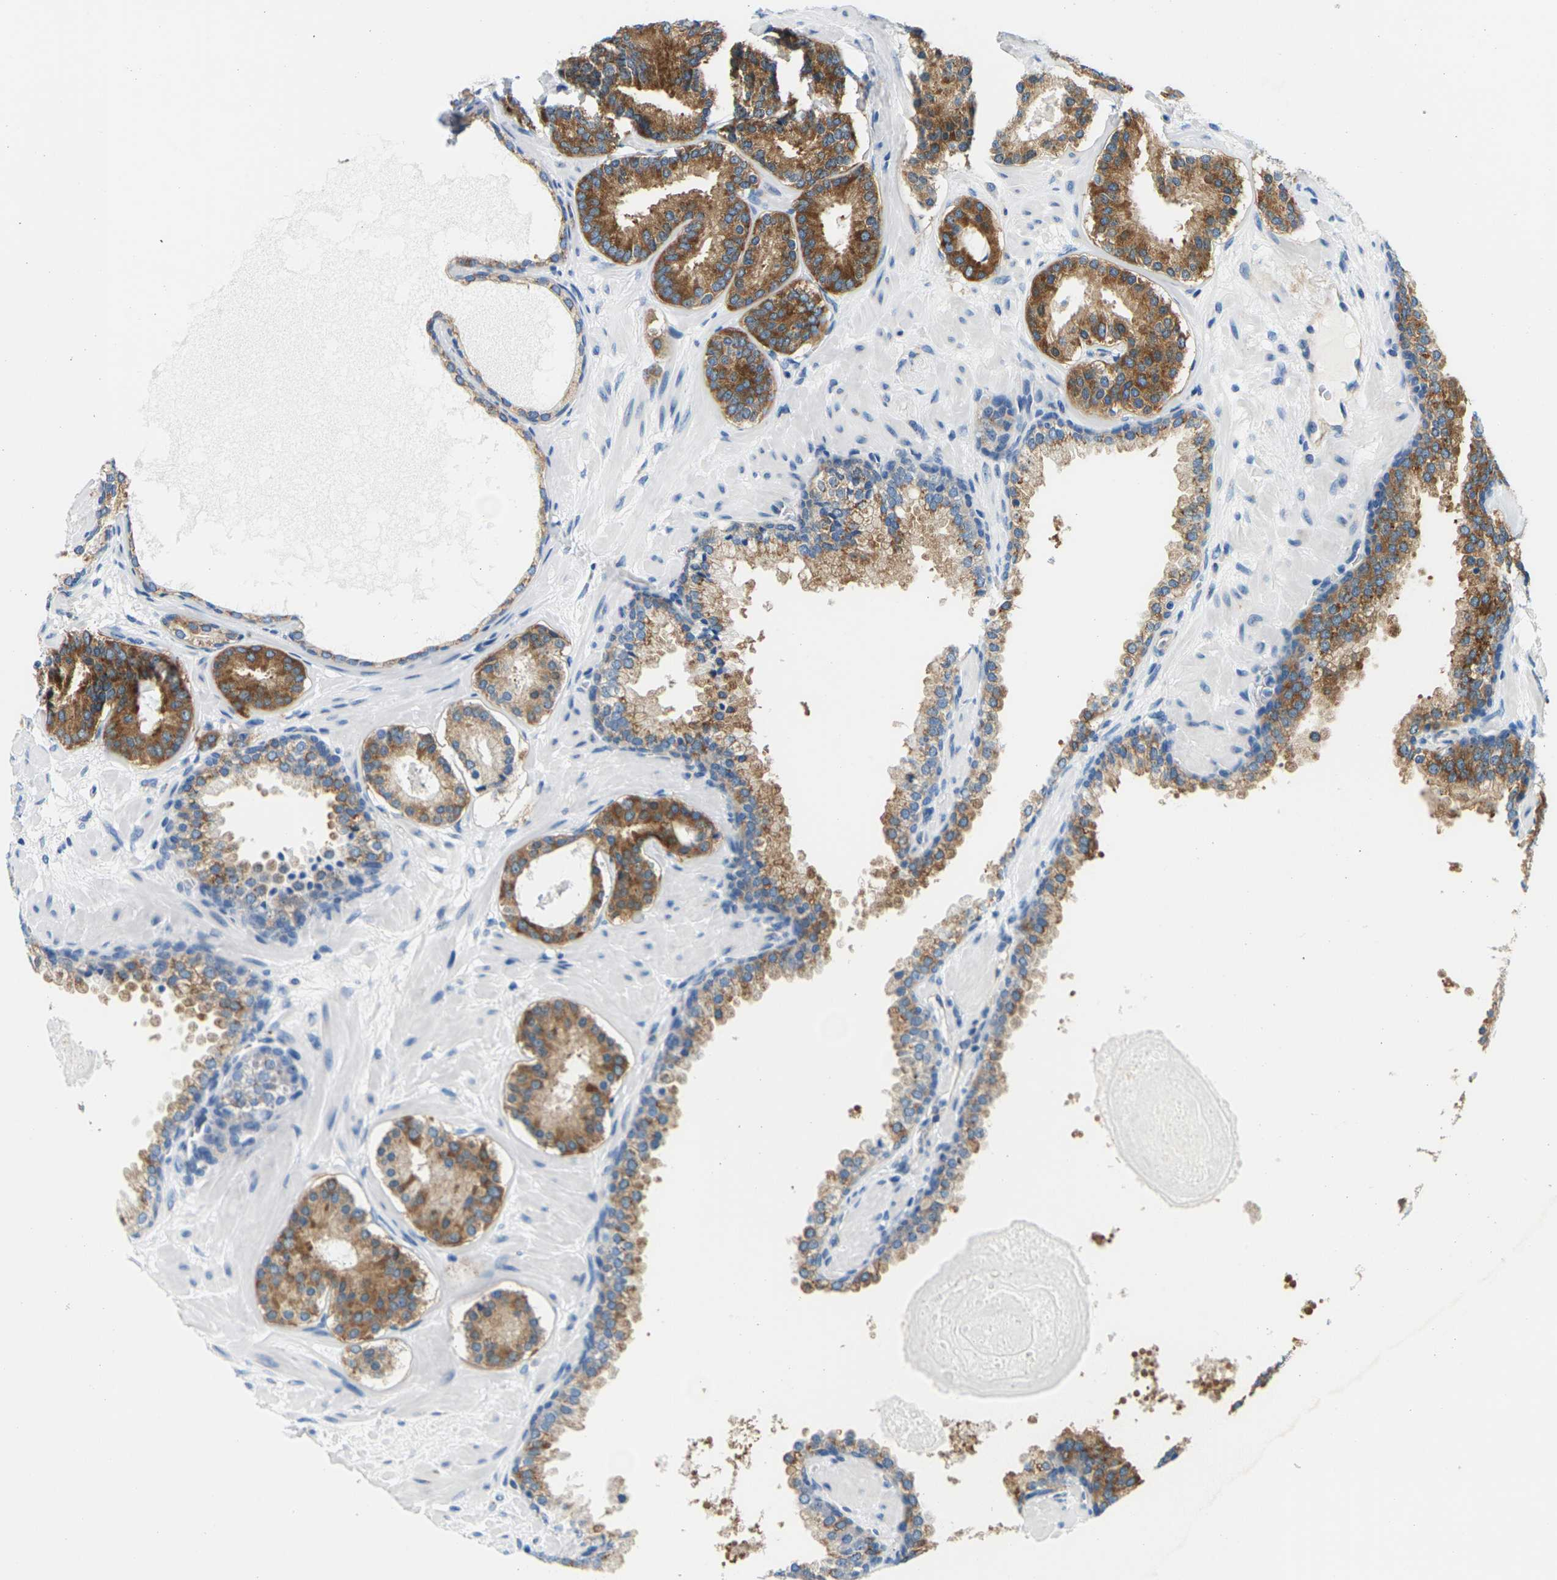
{"staining": {"intensity": "moderate", "quantity": ">75%", "location": "cytoplasmic/membranous"}, "tissue": "prostate cancer", "cell_type": "Tumor cells", "image_type": "cancer", "snomed": [{"axis": "morphology", "description": "Adenocarcinoma, Low grade"}, {"axis": "topography", "description": "Prostate"}], "caption": "Immunohistochemistry (IHC) of human prostate adenocarcinoma (low-grade) reveals medium levels of moderate cytoplasmic/membranous positivity in approximately >75% of tumor cells.", "gene": "SYNGR2", "patient": {"sex": "male", "age": 63}}